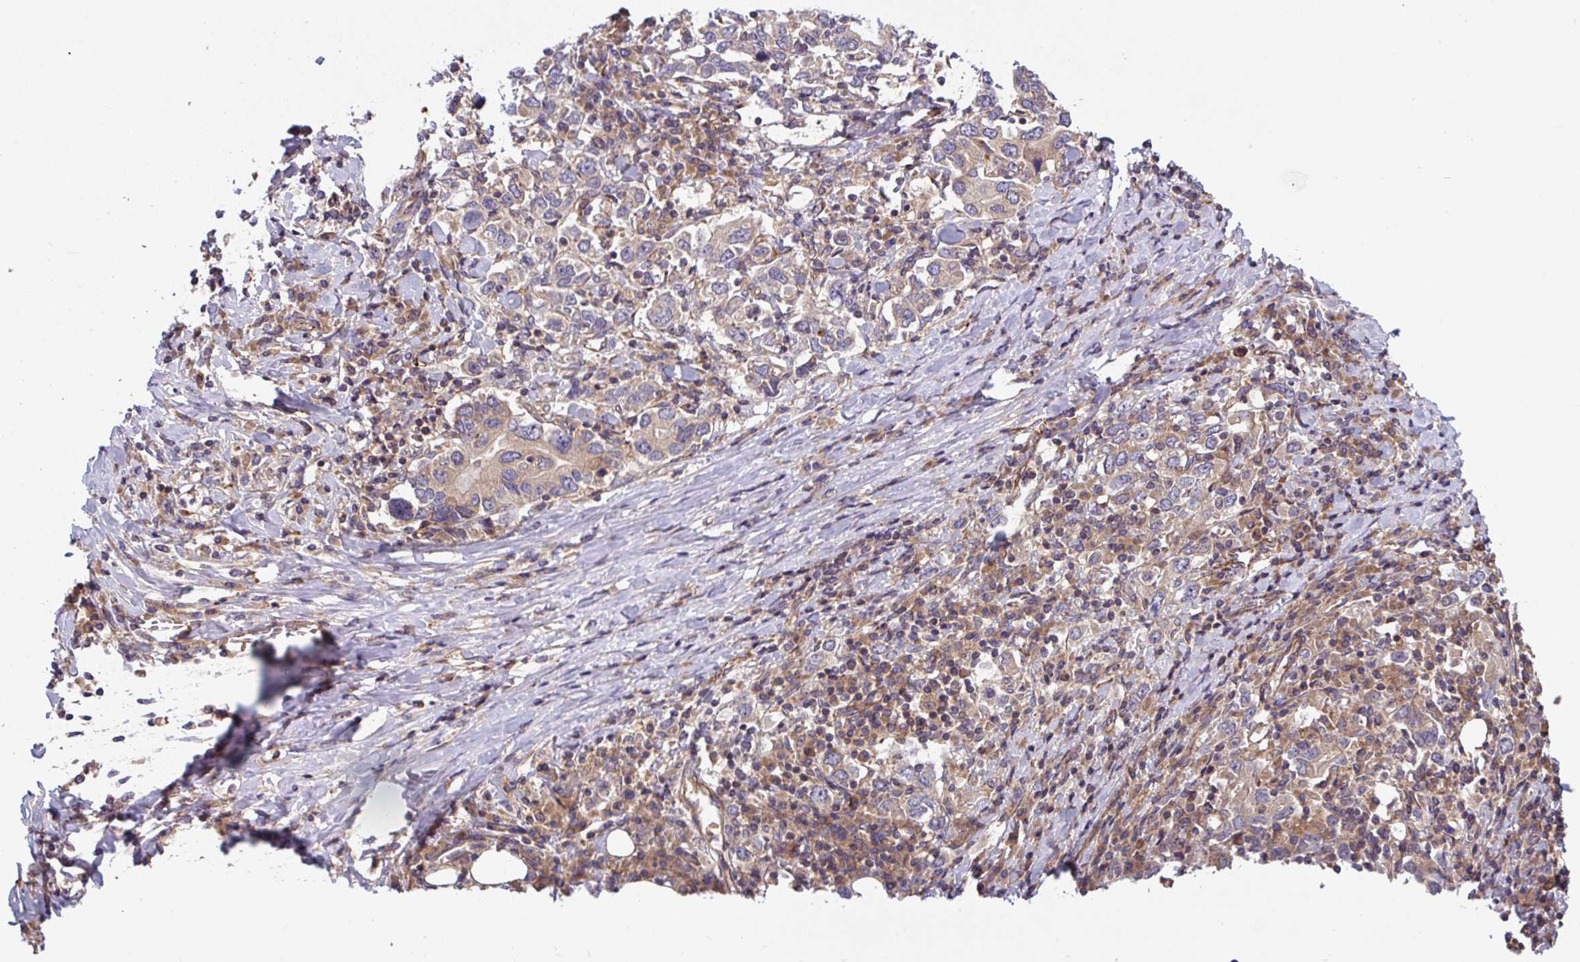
{"staining": {"intensity": "weak", "quantity": "25%-75%", "location": "cytoplasmic/membranous"}, "tissue": "stomach cancer", "cell_type": "Tumor cells", "image_type": "cancer", "snomed": [{"axis": "morphology", "description": "Adenocarcinoma, NOS"}, {"axis": "topography", "description": "Stomach, upper"}, {"axis": "topography", "description": "Stomach"}], "caption": "Weak cytoplasmic/membranous protein expression is present in approximately 25%-75% of tumor cells in stomach cancer (adenocarcinoma).", "gene": "APOBEC3D", "patient": {"sex": "male", "age": 62}}